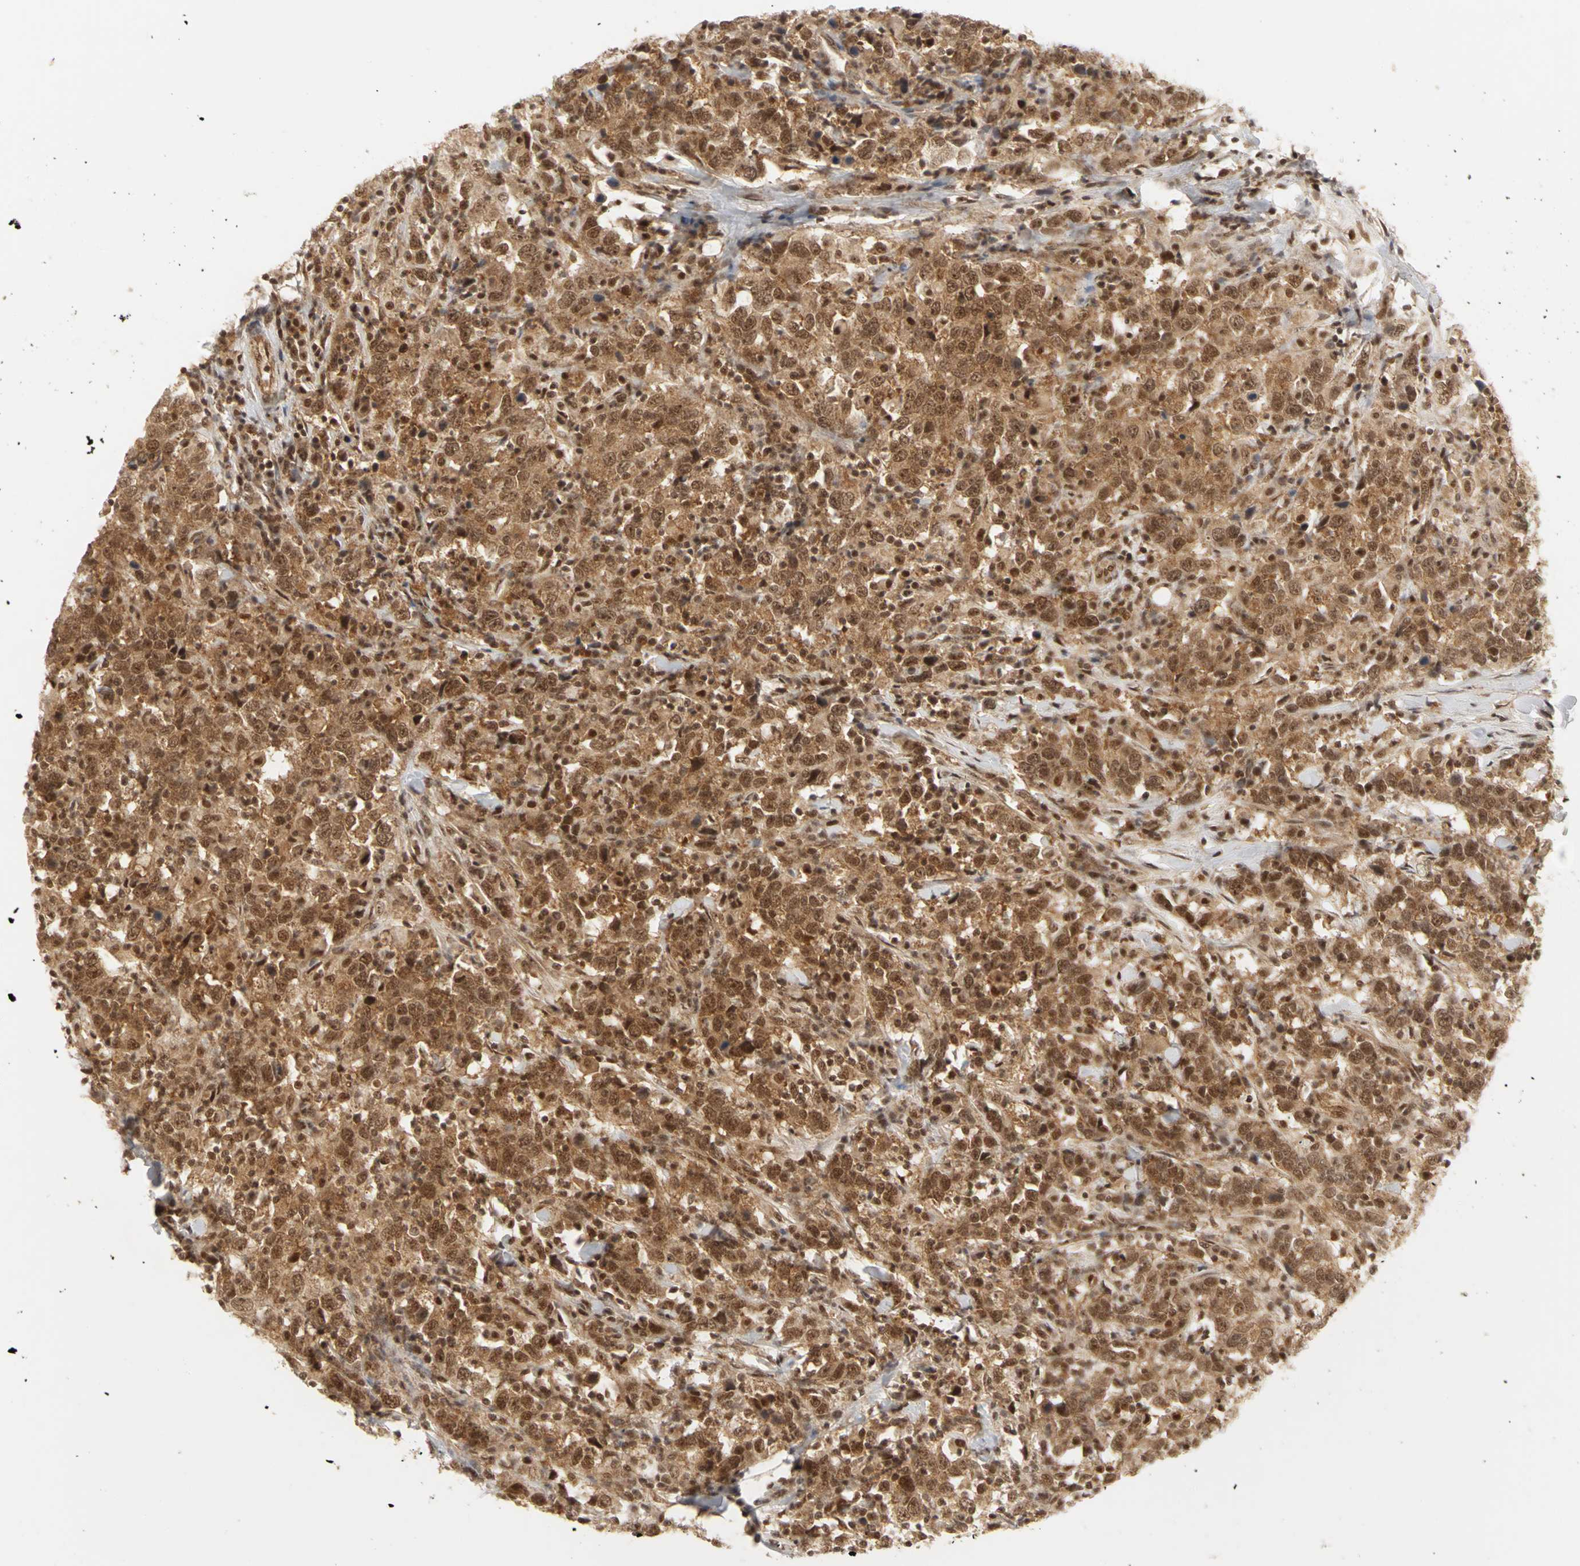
{"staining": {"intensity": "moderate", "quantity": ">75%", "location": "cytoplasmic/membranous,nuclear"}, "tissue": "urothelial cancer", "cell_type": "Tumor cells", "image_type": "cancer", "snomed": [{"axis": "morphology", "description": "Urothelial carcinoma, High grade"}, {"axis": "topography", "description": "Urinary bladder"}], "caption": "This is a photomicrograph of immunohistochemistry (IHC) staining of urothelial cancer, which shows moderate staining in the cytoplasmic/membranous and nuclear of tumor cells.", "gene": "CSNK2B", "patient": {"sex": "male", "age": 61}}